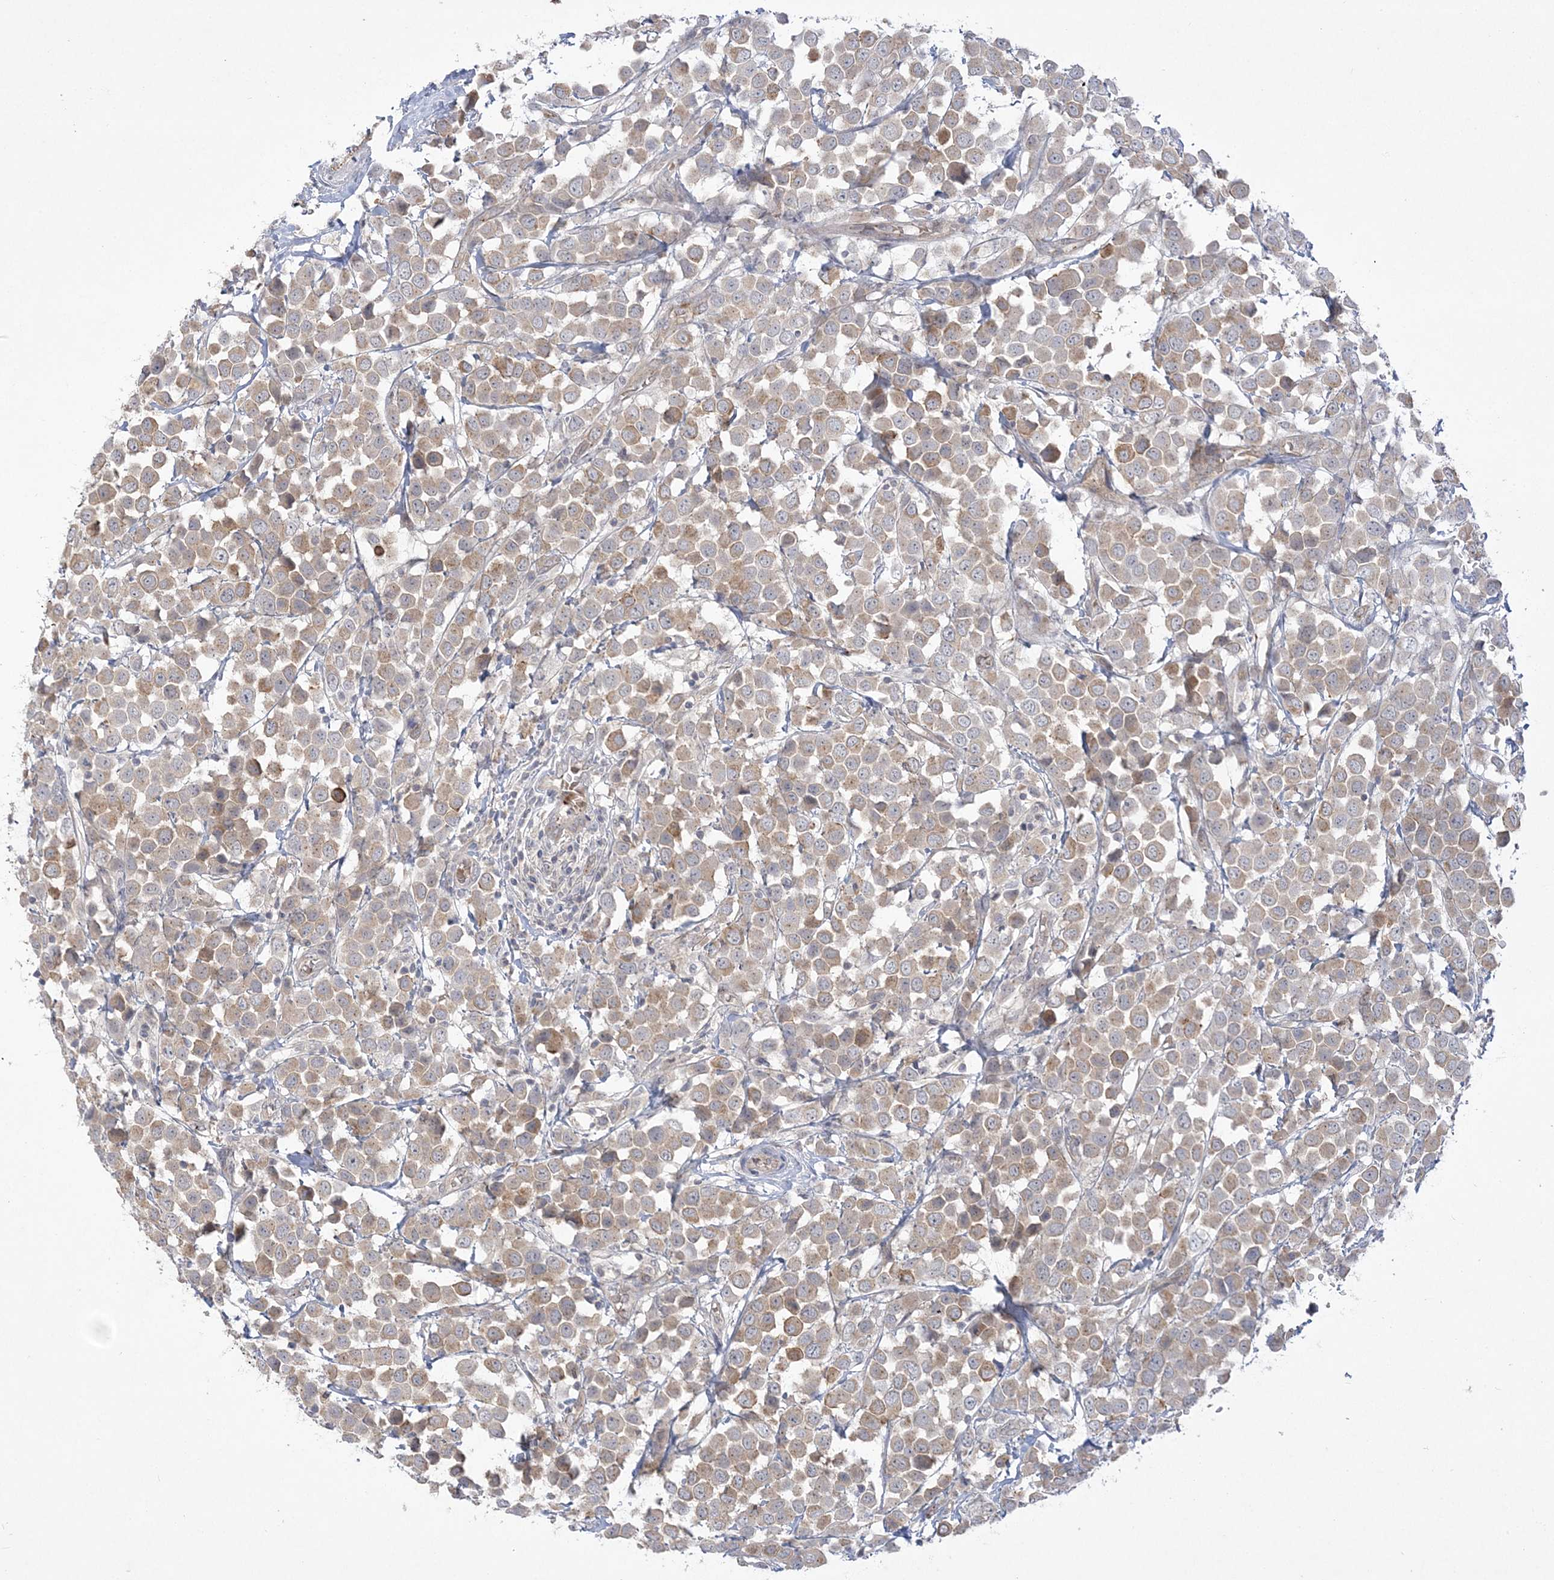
{"staining": {"intensity": "moderate", "quantity": ">75%", "location": "cytoplasmic/membranous"}, "tissue": "breast cancer", "cell_type": "Tumor cells", "image_type": "cancer", "snomed": [{"axis": "morphology", "description": "Duct carcinoma"}, {"axis": "topography", "description": "Breast"}], "caption": "About >75% of tumor cells in human breast cancer exhibit moderate cytoplasmic/membranous protein positivity as visualized by brown immunohistochemical staining.", "gene": "ADAMTS12", "patient": {"sex": "female", "age": 61}}